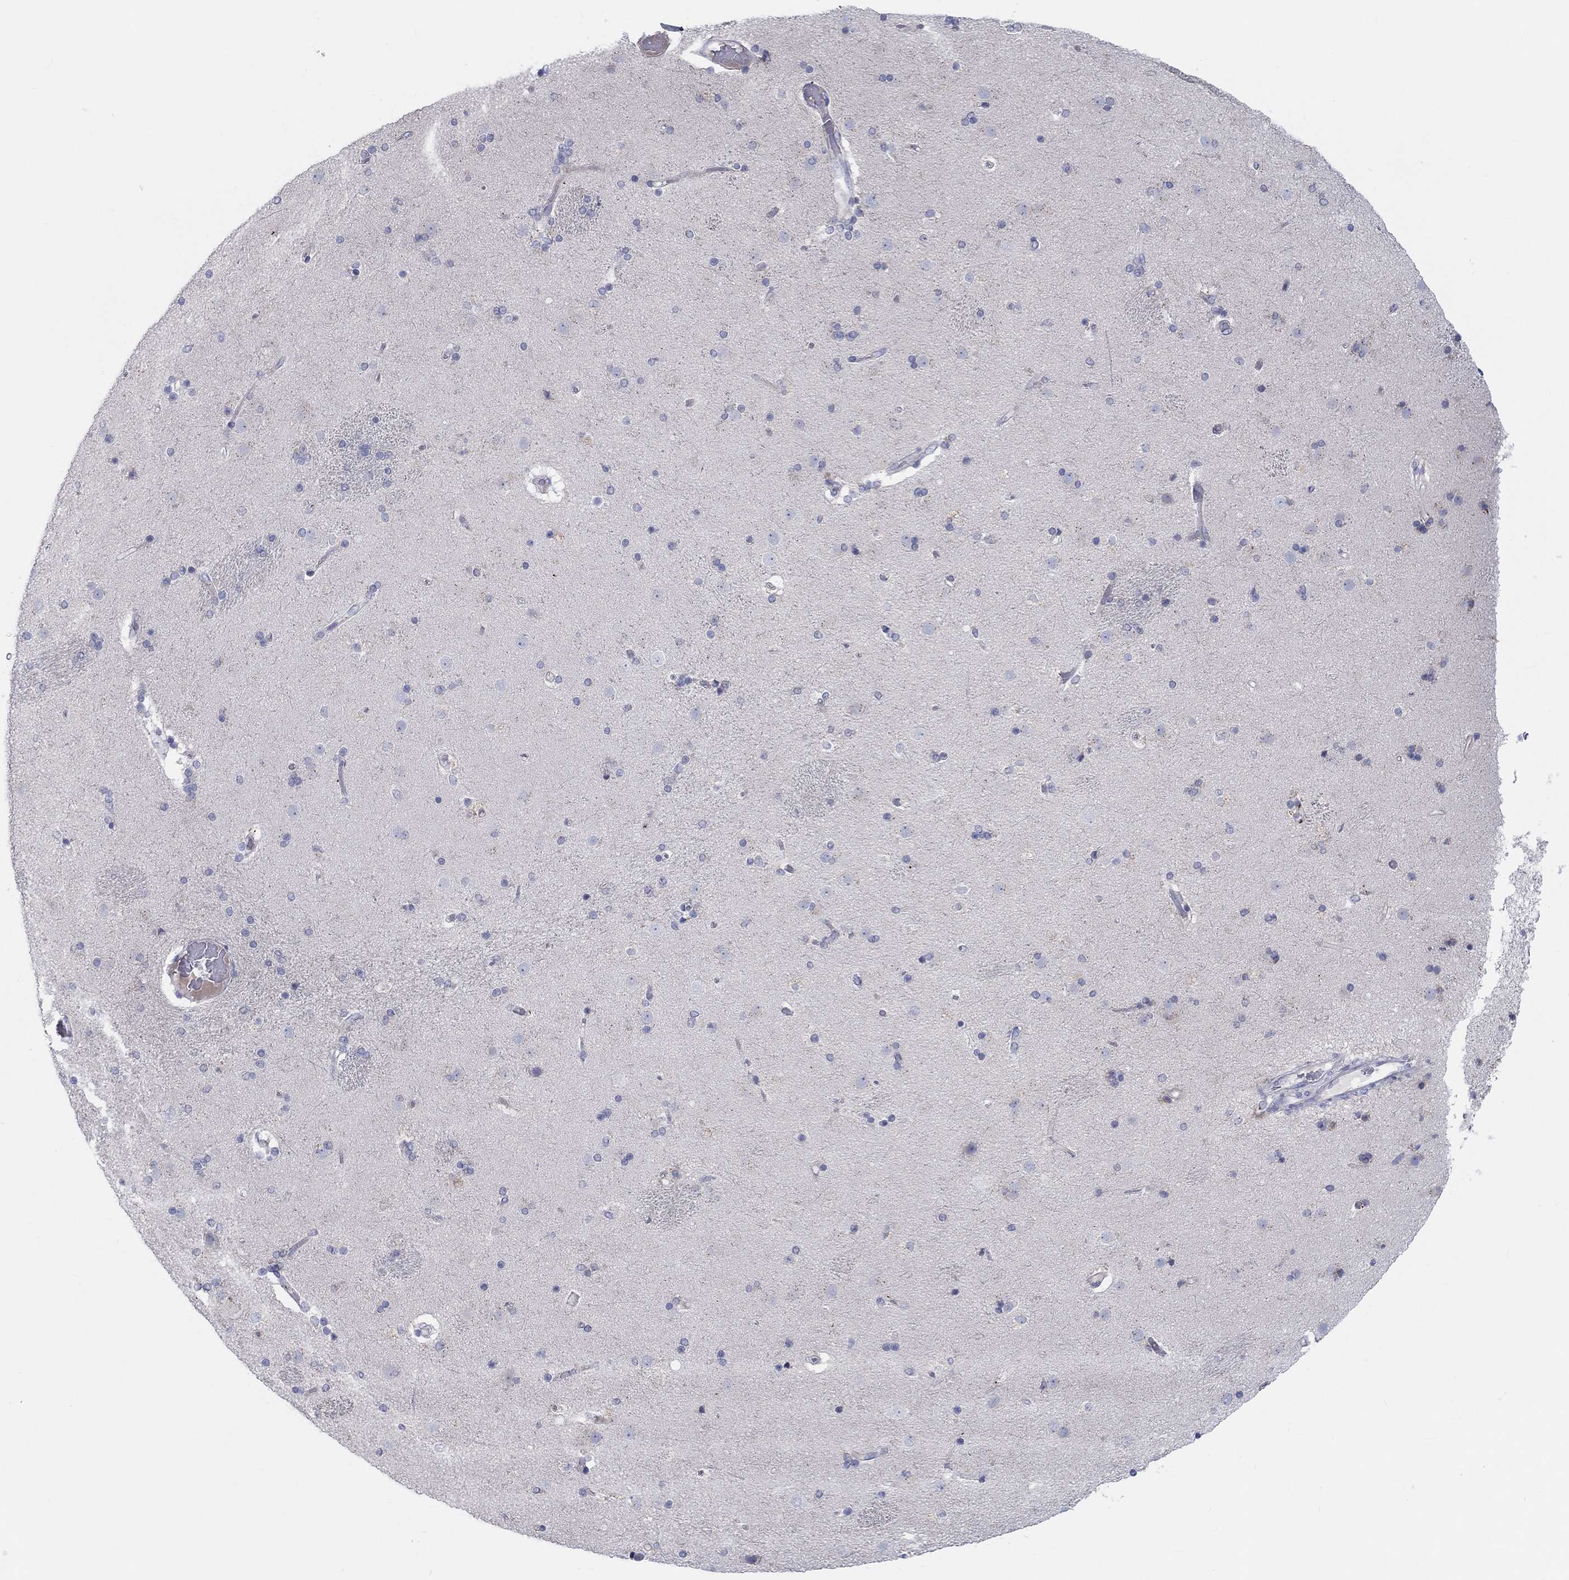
{"staining": {"intensity": "negative", "quantity": "none", "location": "none"}, "tissue": "caudate", "cell_type": "Glial cells", "image_type": "normal", "snomed": [{"axis": "morphology", "description": "Normal tissue, NOS"}, {"axis": "topography", "description": "Lateral ventricle wall"}], "caption": "DAB (3,3'-diaminobenzidine) immunohistochemical staining of benign caudate displays no significant positivity in glial cells. (DAB (3,3'-diaminobenzidine) immunohistochemistry visualized using brightfield microscopy, high magnification).", "gene": "BCO2", "patient": {"sex": "female", "age": 71}}